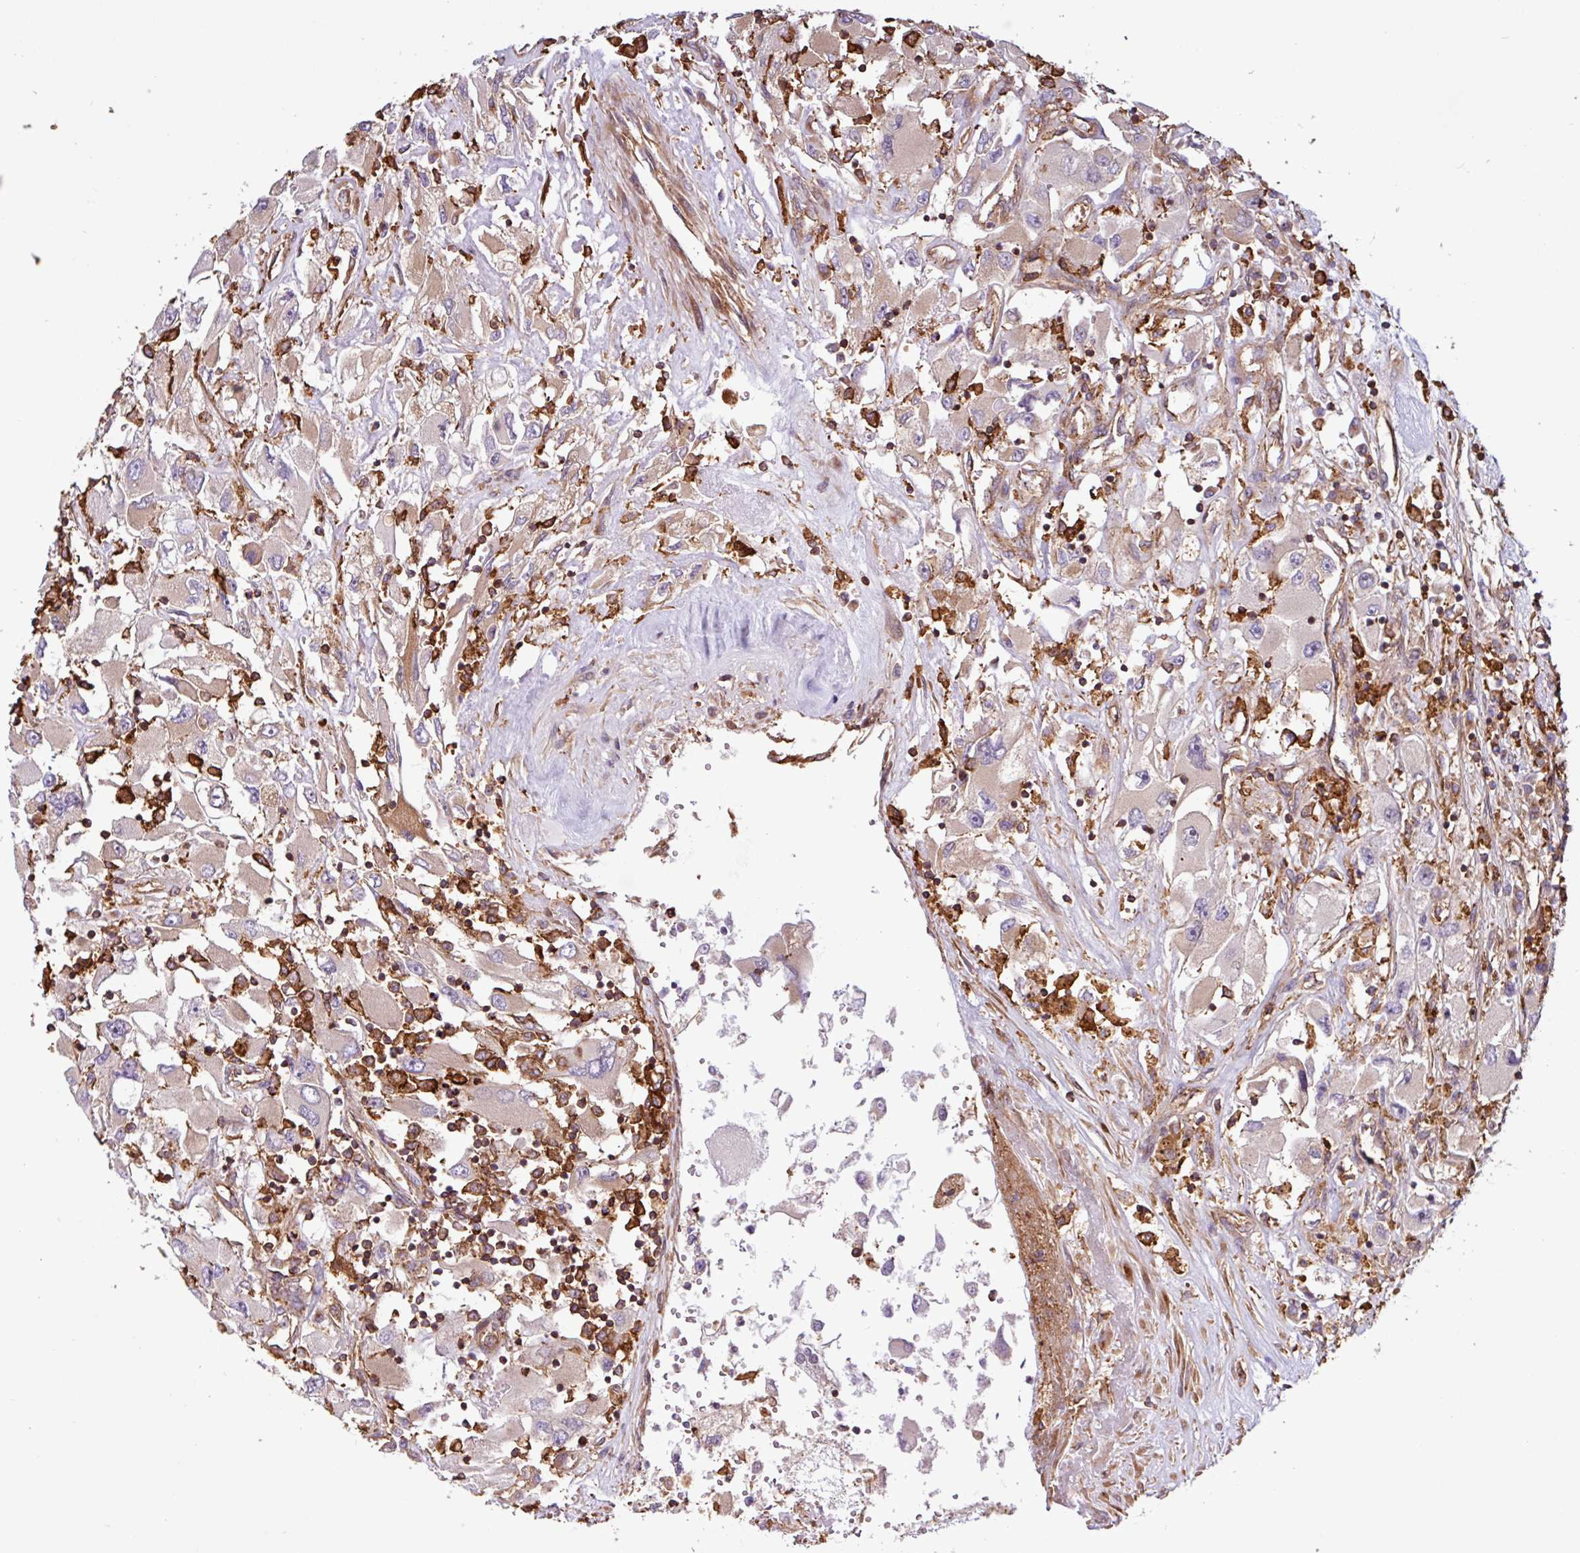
{"staining": {"intensity": "weak", "quantity": "25%-75%", "location": "cytoplasmic/membranous"}, "tissue": "renal cancer", "cell_type": "Tumor cells", "image_type": "cancer", "snomed": [{"axis": "morphology", "description": "Adenocarcinoma, NOS"}, {"axis": "topography", "description": "Kidney"}], "caption": "Protein staining of adenocarcinoma (renal) tissue reveals weak cytoplasmic/membranous expression in approximately 25%-75% of tumor cells.", "gene": "ACTR3", "patient": {"sex": "female", "age": 52}}